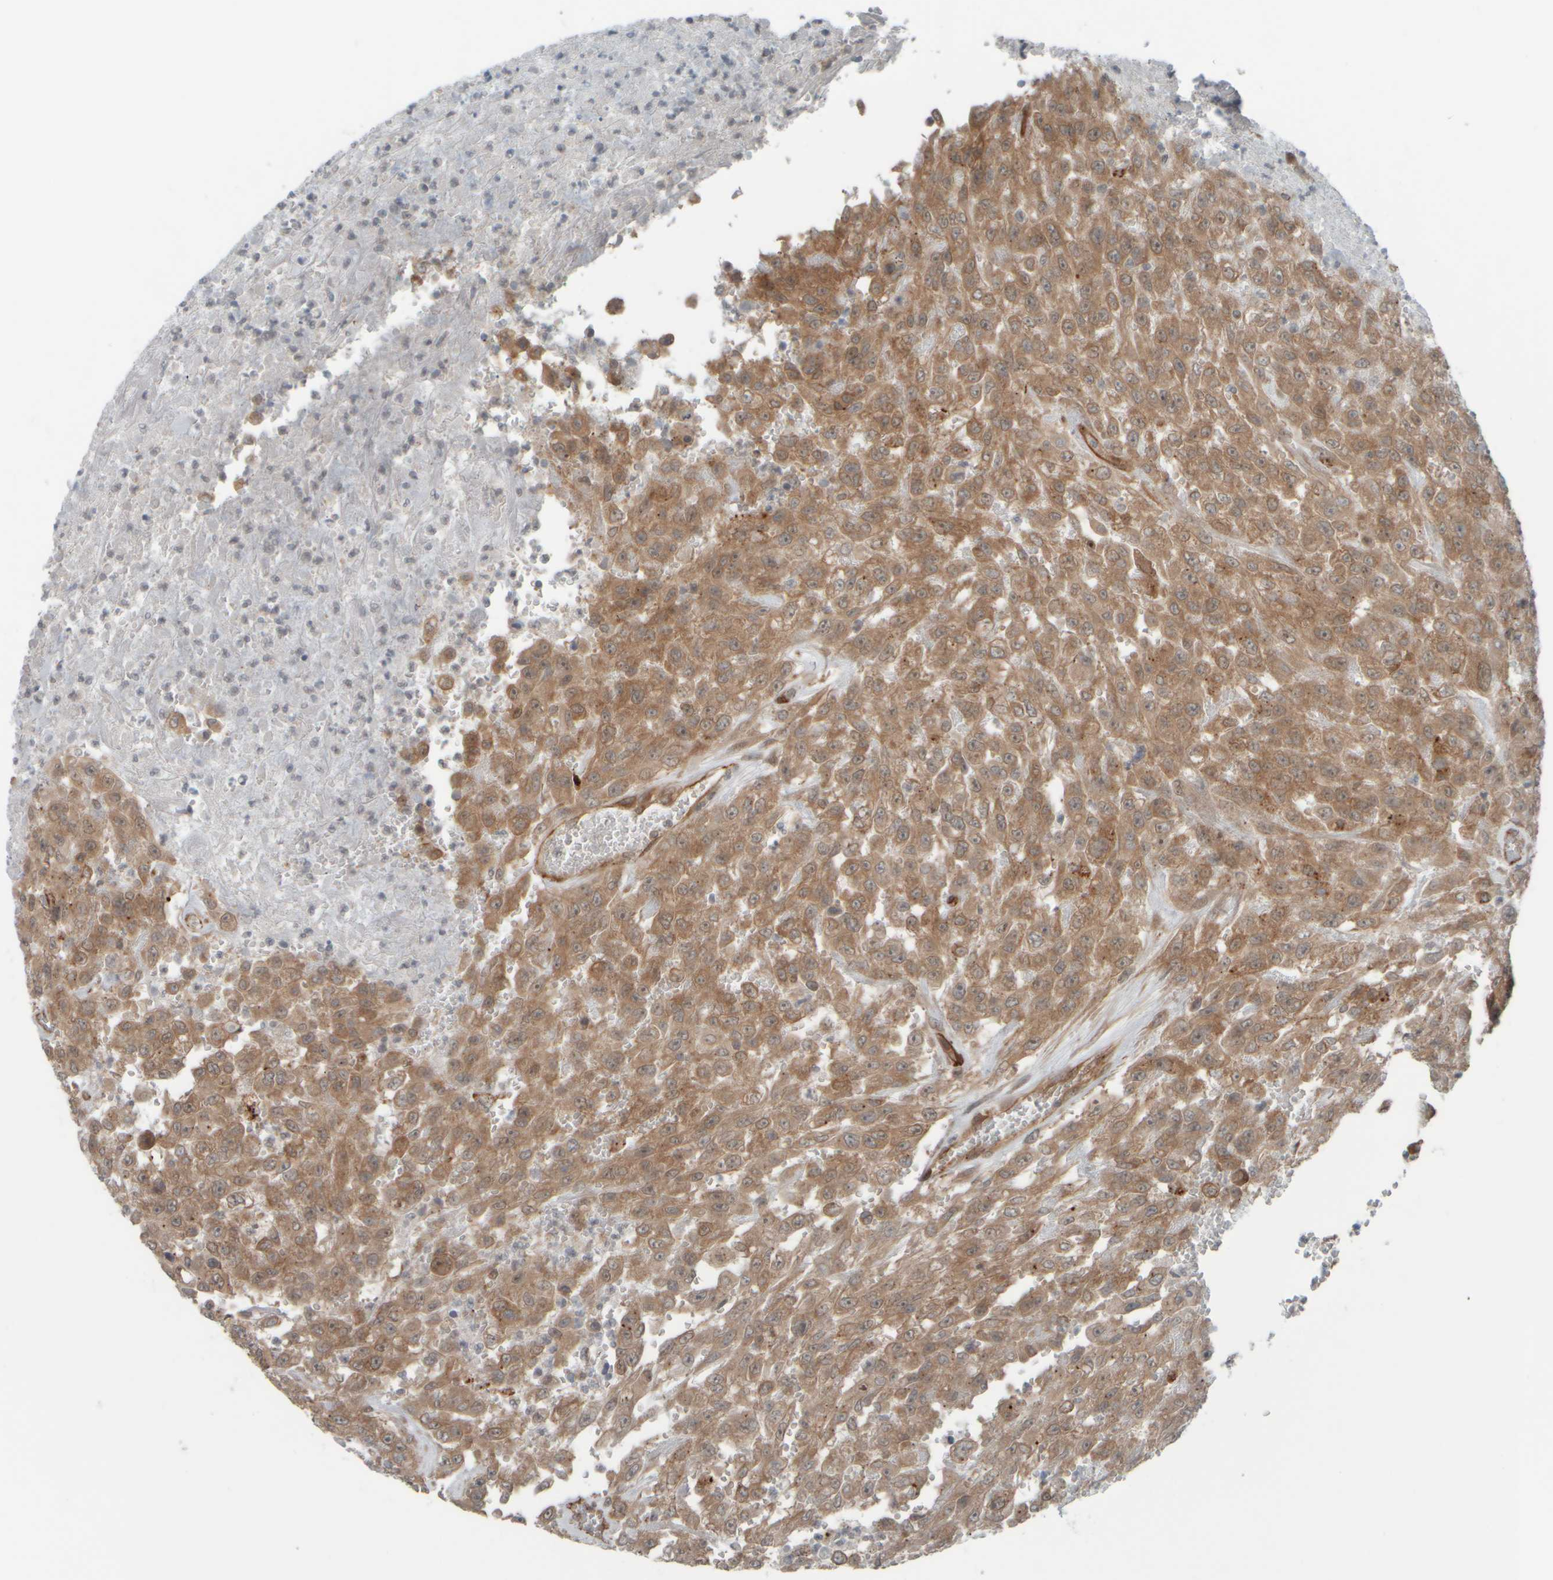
{"staining": {"intensity": "moderate", "quantity": ">75%", "location": "cytoplasmic/membranous"}, "tissue": "urothelial cancer", "cell_type": "Tumor cells", "image_type": "cancer", "snomed": [{"axis": "morphology", "description": "Urothelial carcinoma, High grade"}, {"axis": "topography", "description": "Urinary bladder"}], "caption": "High-grade urothelial carcinoma was stained to show a protein in brown. There is medium levels of moderate cytoplasmic/membranous positivity in approximately >75% of tumor cells. Using DAB (3,3'-diaminobenzidine) (brown) and hematoxylin (blue) stains, captured at high magnification using brightfield microscopy.", "gene": "GIGYF1", "patient": {"sex": "male", "age": 46}}